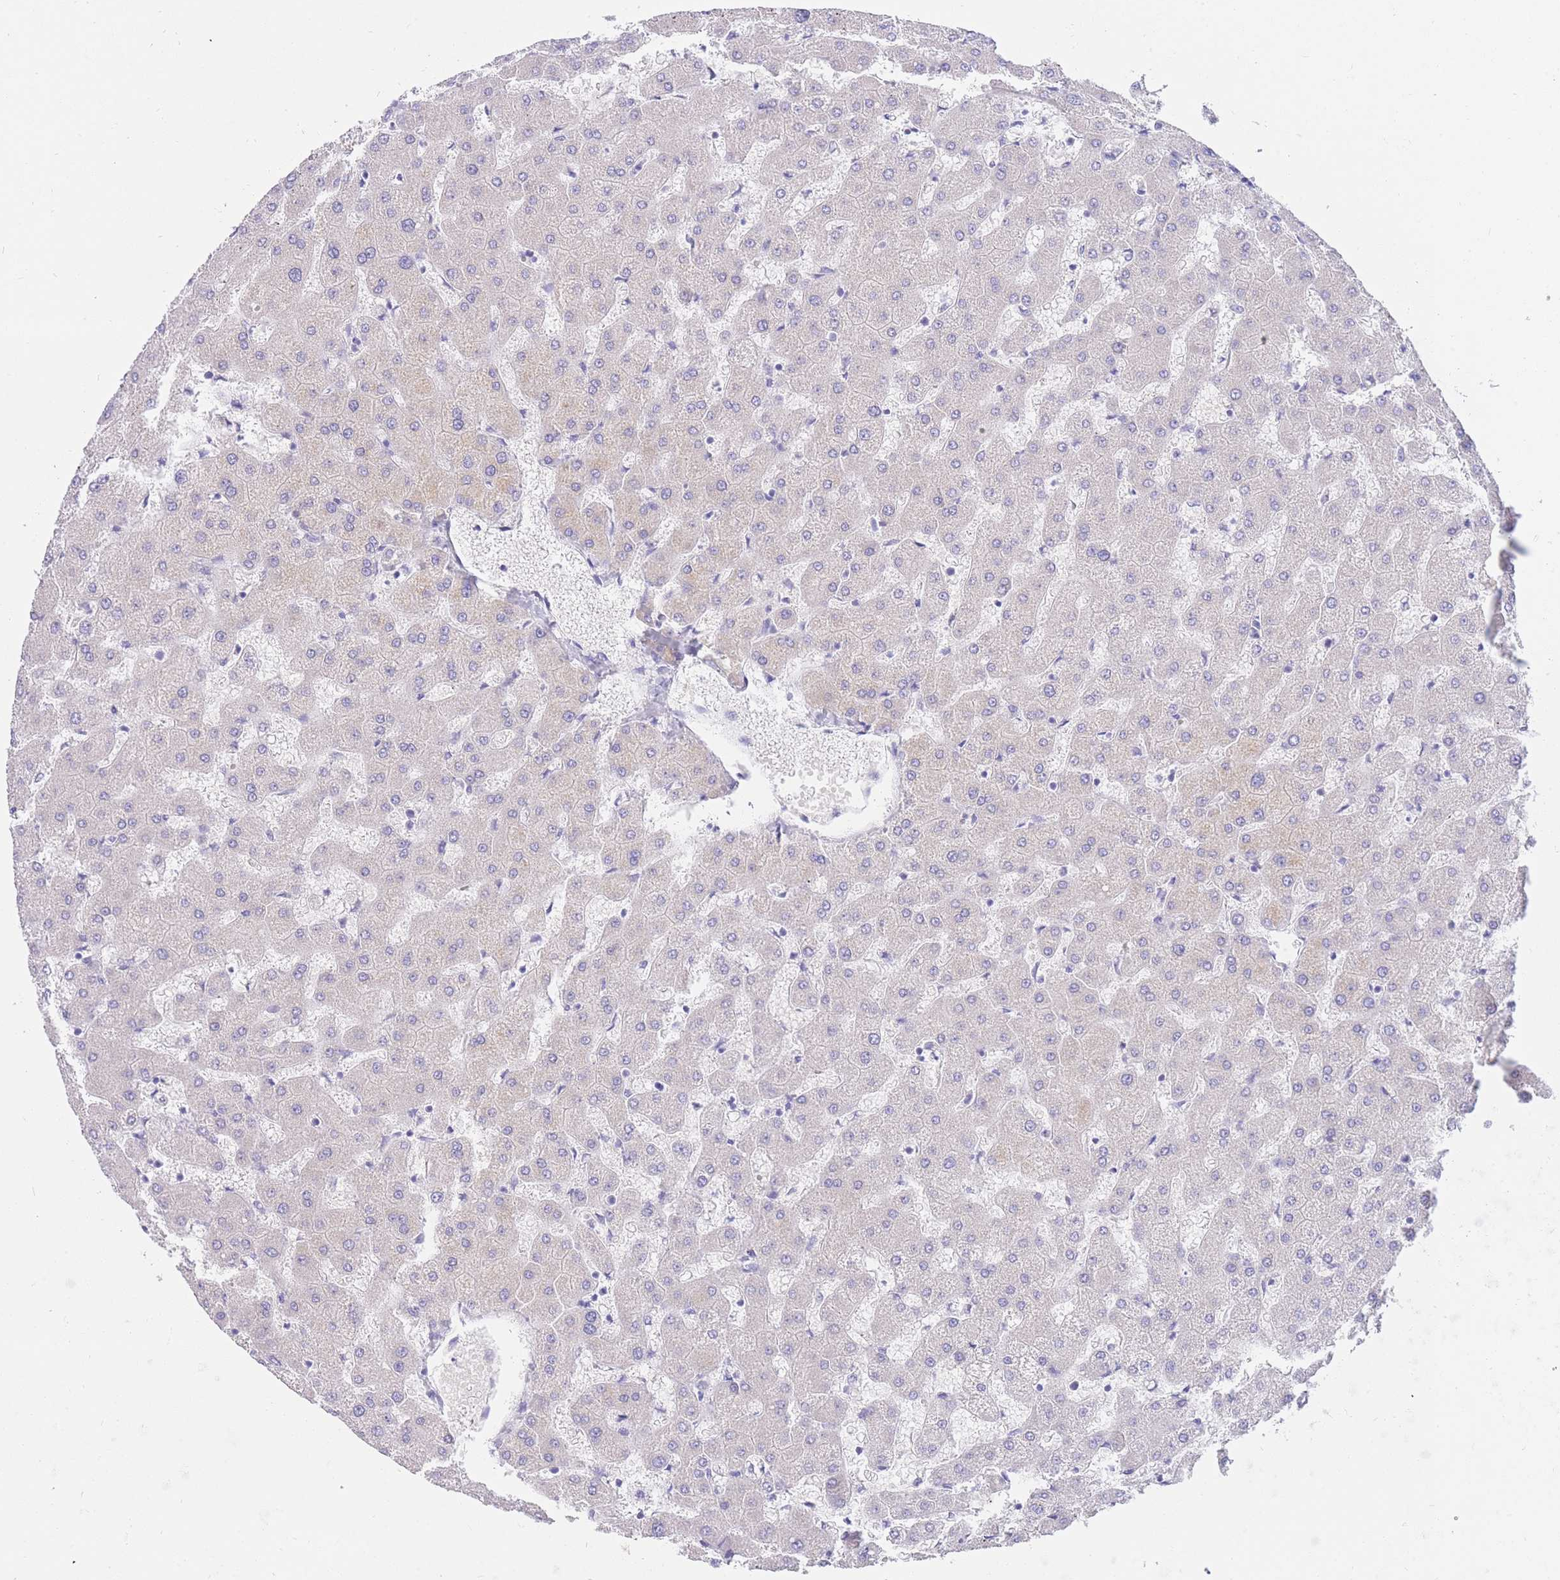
{"staining": {"intensity": "negative", "quantity": "none", "location": "none"}, "tissue": "liver", "cell_type": "Cholangiocytes", "image_type": "normal", "snomed": [{"axis": "morphology", "description": "Normal tissue, NOS"}, {"axis": "topography", "description": "Liver"}], "caption": "Protein analysis of normal liver displays no significant expression in cholangiocytes. (DAB IHC with hematoxylin counter stain).", "gene": "SSUH2", "patient": {"sex": "female", "age": 63}}